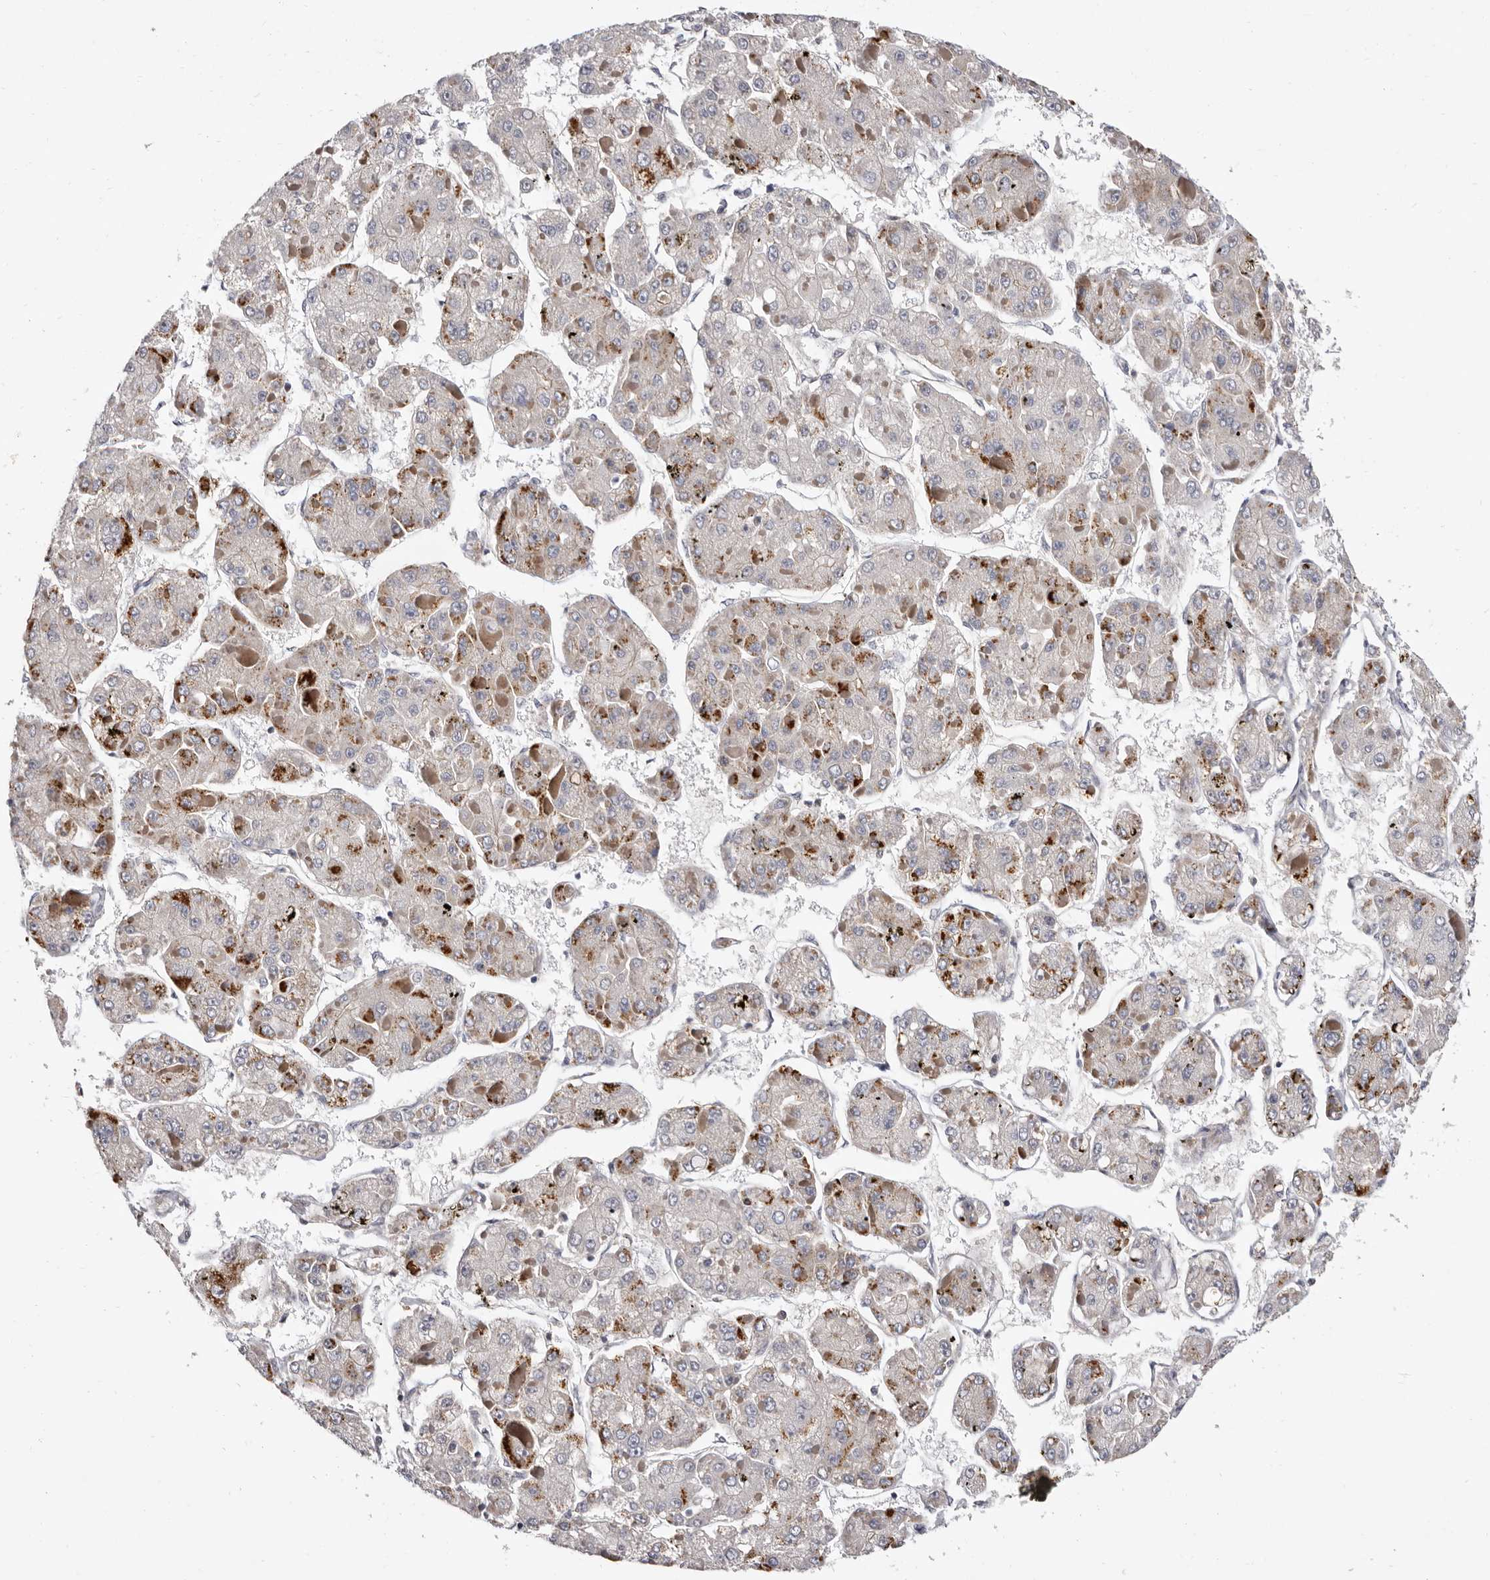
{"staining": {"intensity": "negative", "quantity": "none", "location": "none"}, "tissue": "liver cancer", "cell_type": "Tumor cells", "image_type": "cancer", "snomed": [{"axis": "morphology", "description": "Carcinoma, Hepatocellular, NOS"}, {"axis": "topography", "description": "Liver"}], "caption": "Tumor cells show no significant protein staining in liver hepatocellular carcinoma.", "gene": "GLRX3", "patient": {"sex": "female", "age": 73}}